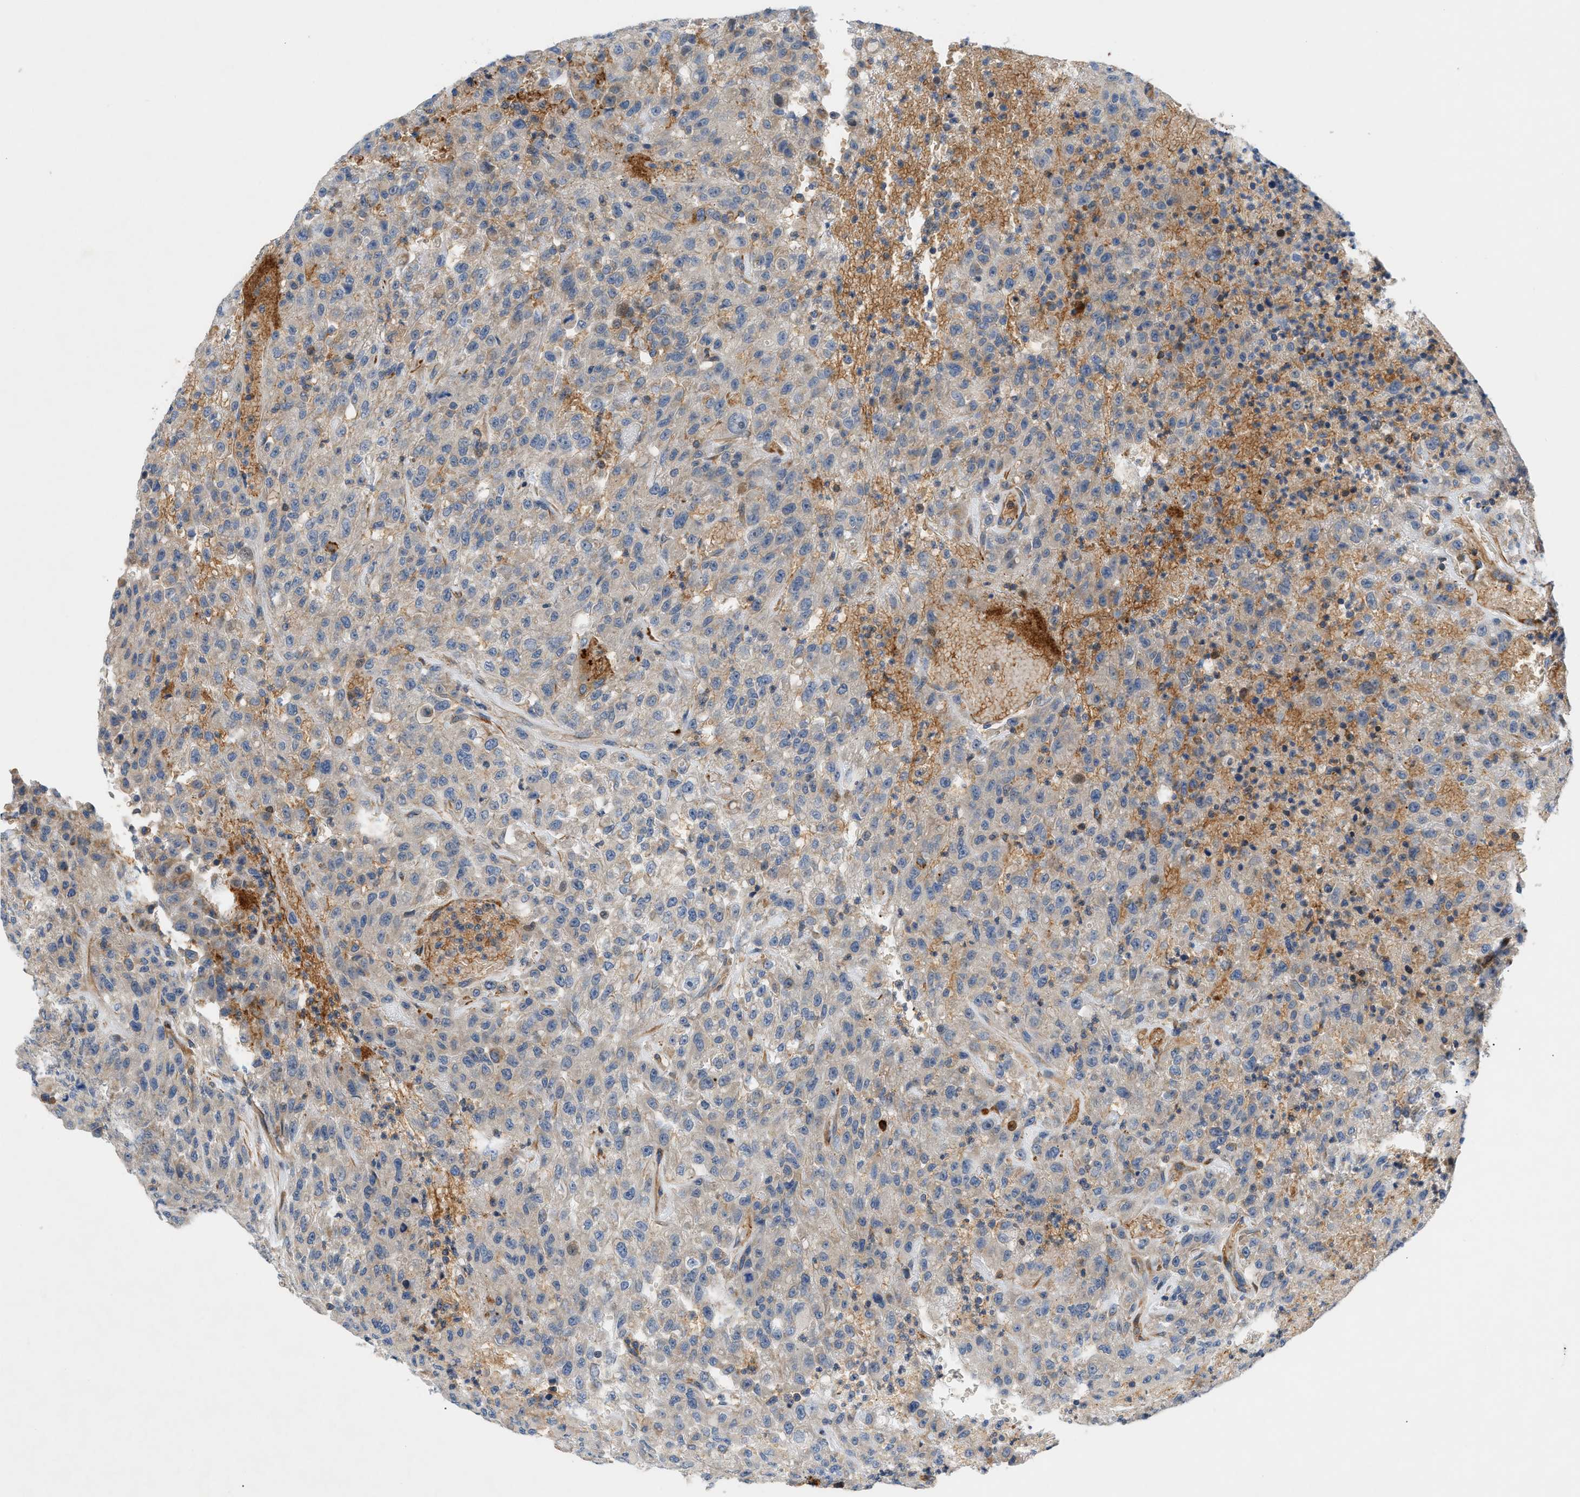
{"staining": {"intensity": "weak", "quantity": "<25%", "location": "cytoplasmic/membranous"}, "tissue": "urothelial cancer", "cell_type": "Tumor cells", "image_type": "cancer", "snomed": [{"axis": "morphology", "description": "Urothelial carcinoma, High grade"}, {"axis": "topography", "description": "Urinary bladder"}], "caption": "There is no significant expression in tumor cells of high-grade urothelial carcinoma.", "gene": "DHODH", "patient": {"sex": "male", "age": 46}}